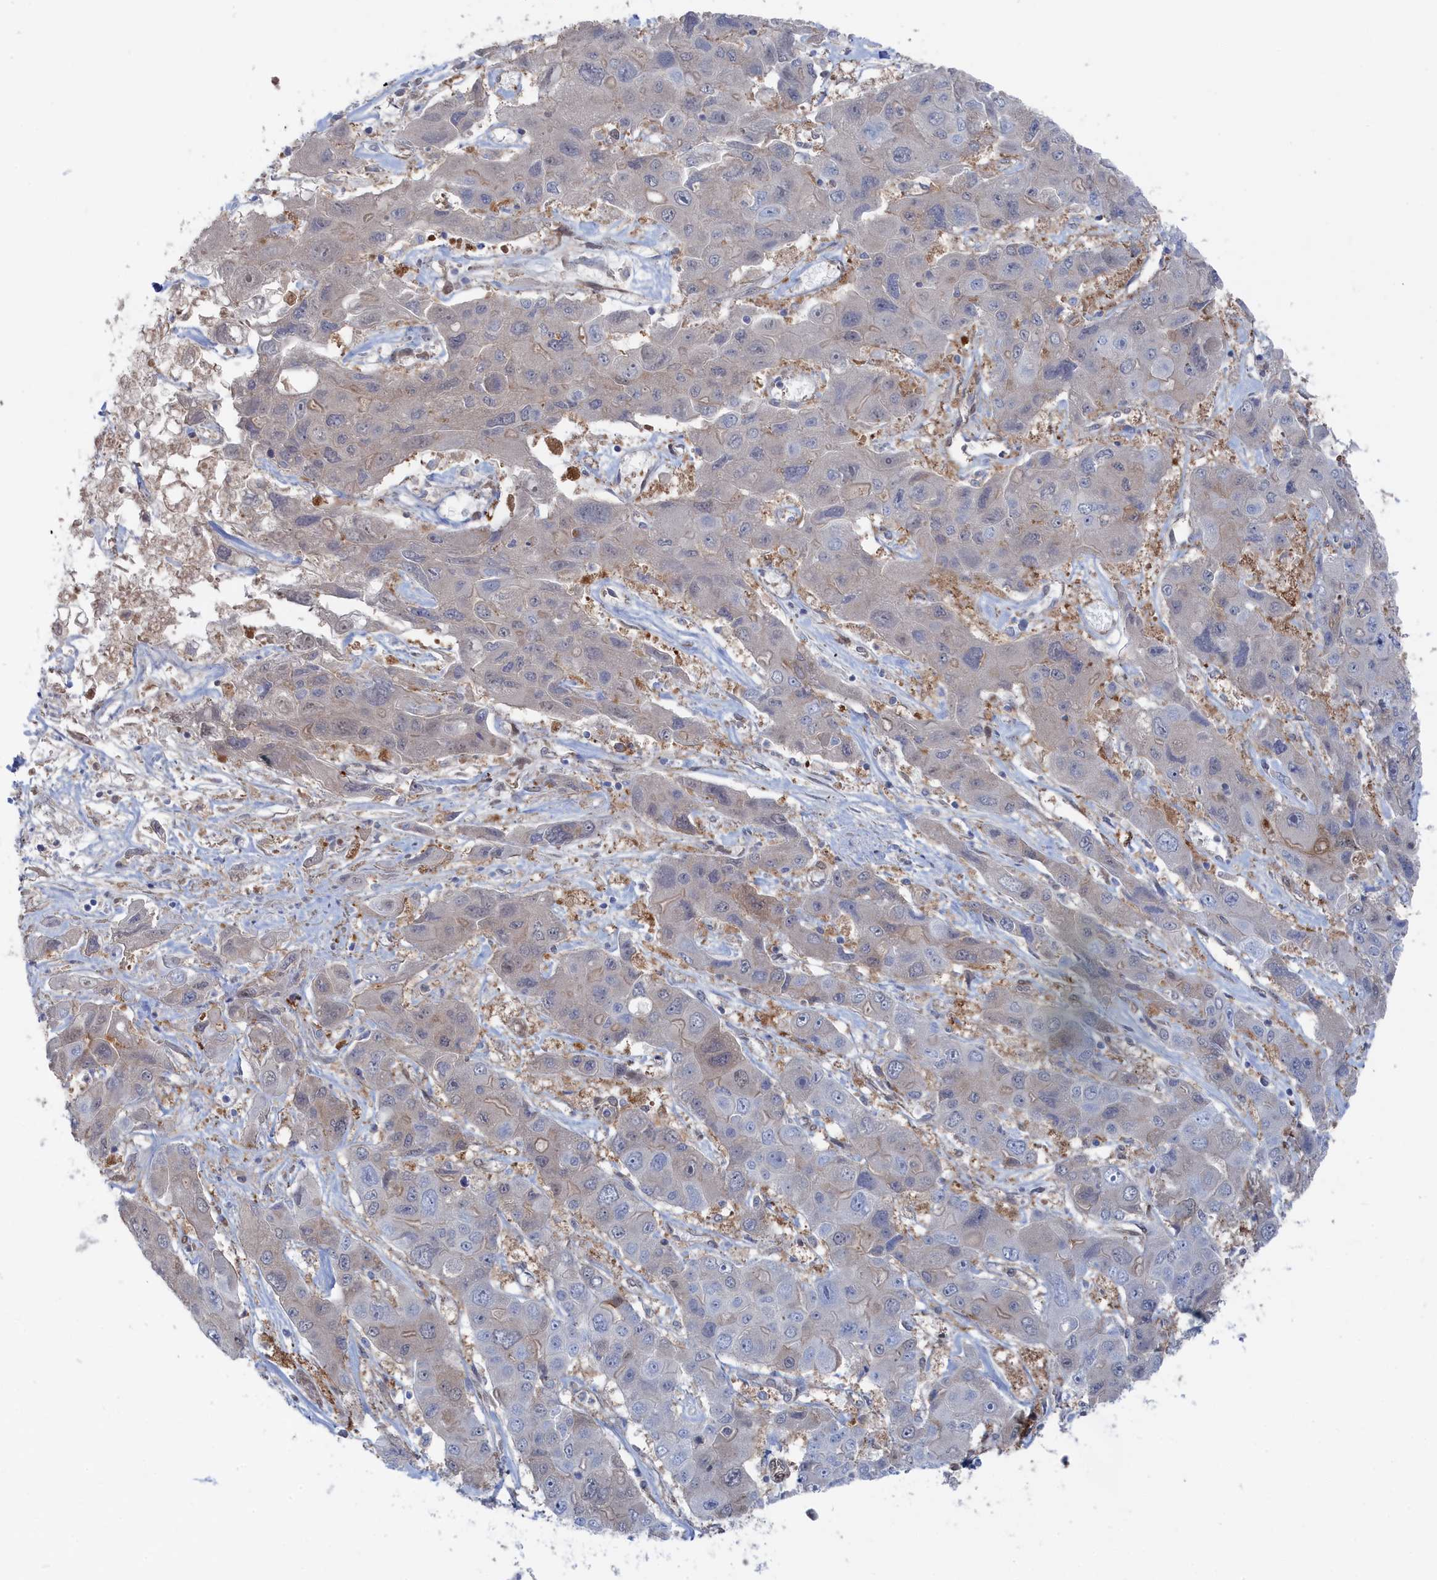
{"staining": {"intensity": "negative", "quantity": "none", "location": "none"}, "tissue": "liver cancer", "cell_type": "Tumor cells", "image_type": "cancer", "snomed": [{"axis": "morphology", "description": "Cholangiocarcinoma"}, {"axis": "topography", "description": "Liver"}], "caption": "DAB immunohistochemical staining of liver cancer (cholangiocarcinoma) demonstrates no significant expression in tumor cells. (DAB (3,3'-diaminobenzidine) IHC, high magnification).", "gene": "IRGQ", "patient": {"sex": "male", "age": 67}}